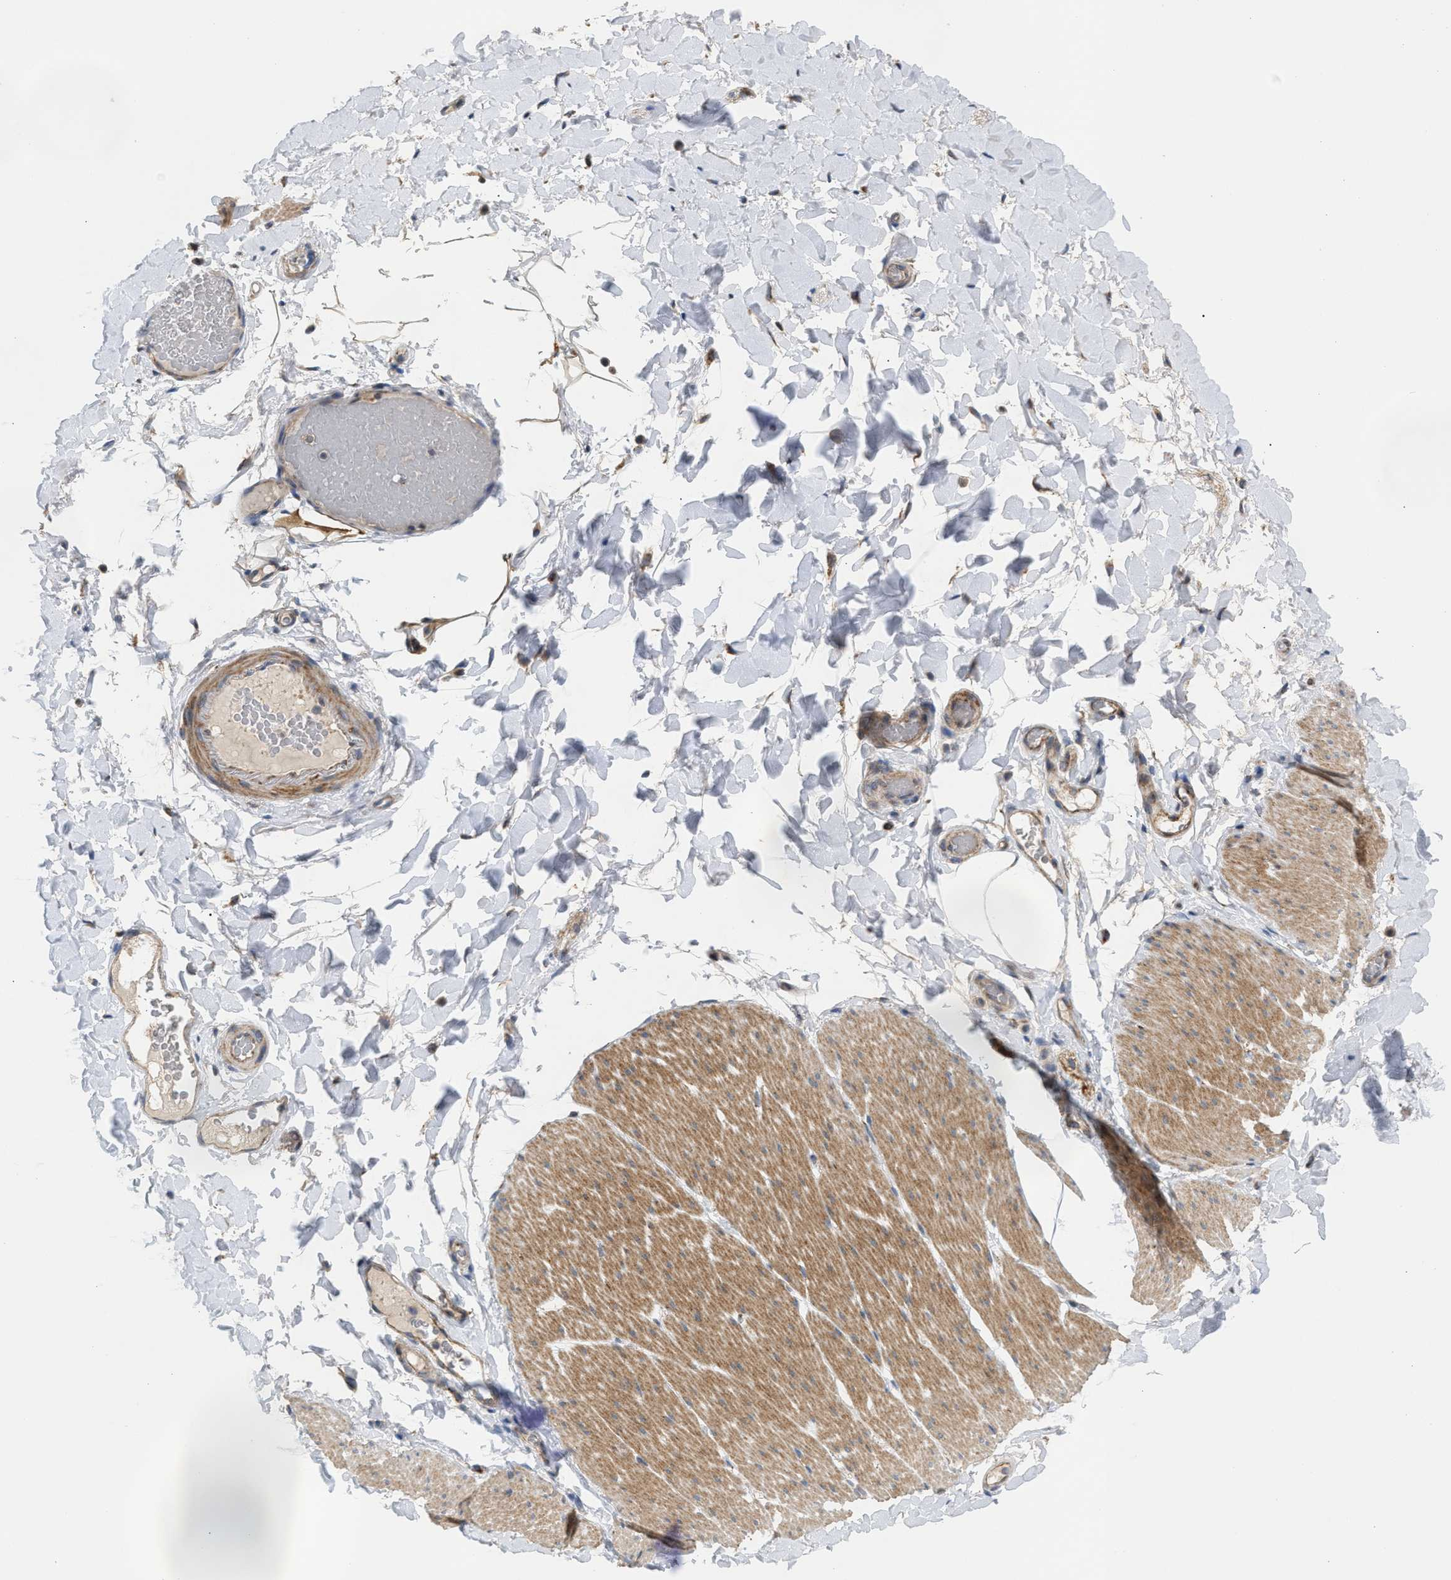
{"staining": {"intensity": "moderate", "quantity": ">75%", "location": "cytoplasmic/membranous"}, "tissue": "smooth muscle", "cell_type": "Smooth muscle cells", "image_type": "normal", "snomed": [{"axis": "morphology", "description": "Normal tissue, NOS"}, {"axis": "topography", "description": "Smooth muscle"}, {"axis": "topography", "description": "Colon"}], "caption": "The micrograph displays a brown stain indicating the presence of a protein in the cytoplasmic/membranous of smooth muscle cells in smooth muscle.", "gene": "TACO1", "patient": {"sex": "male", "age": 67}}